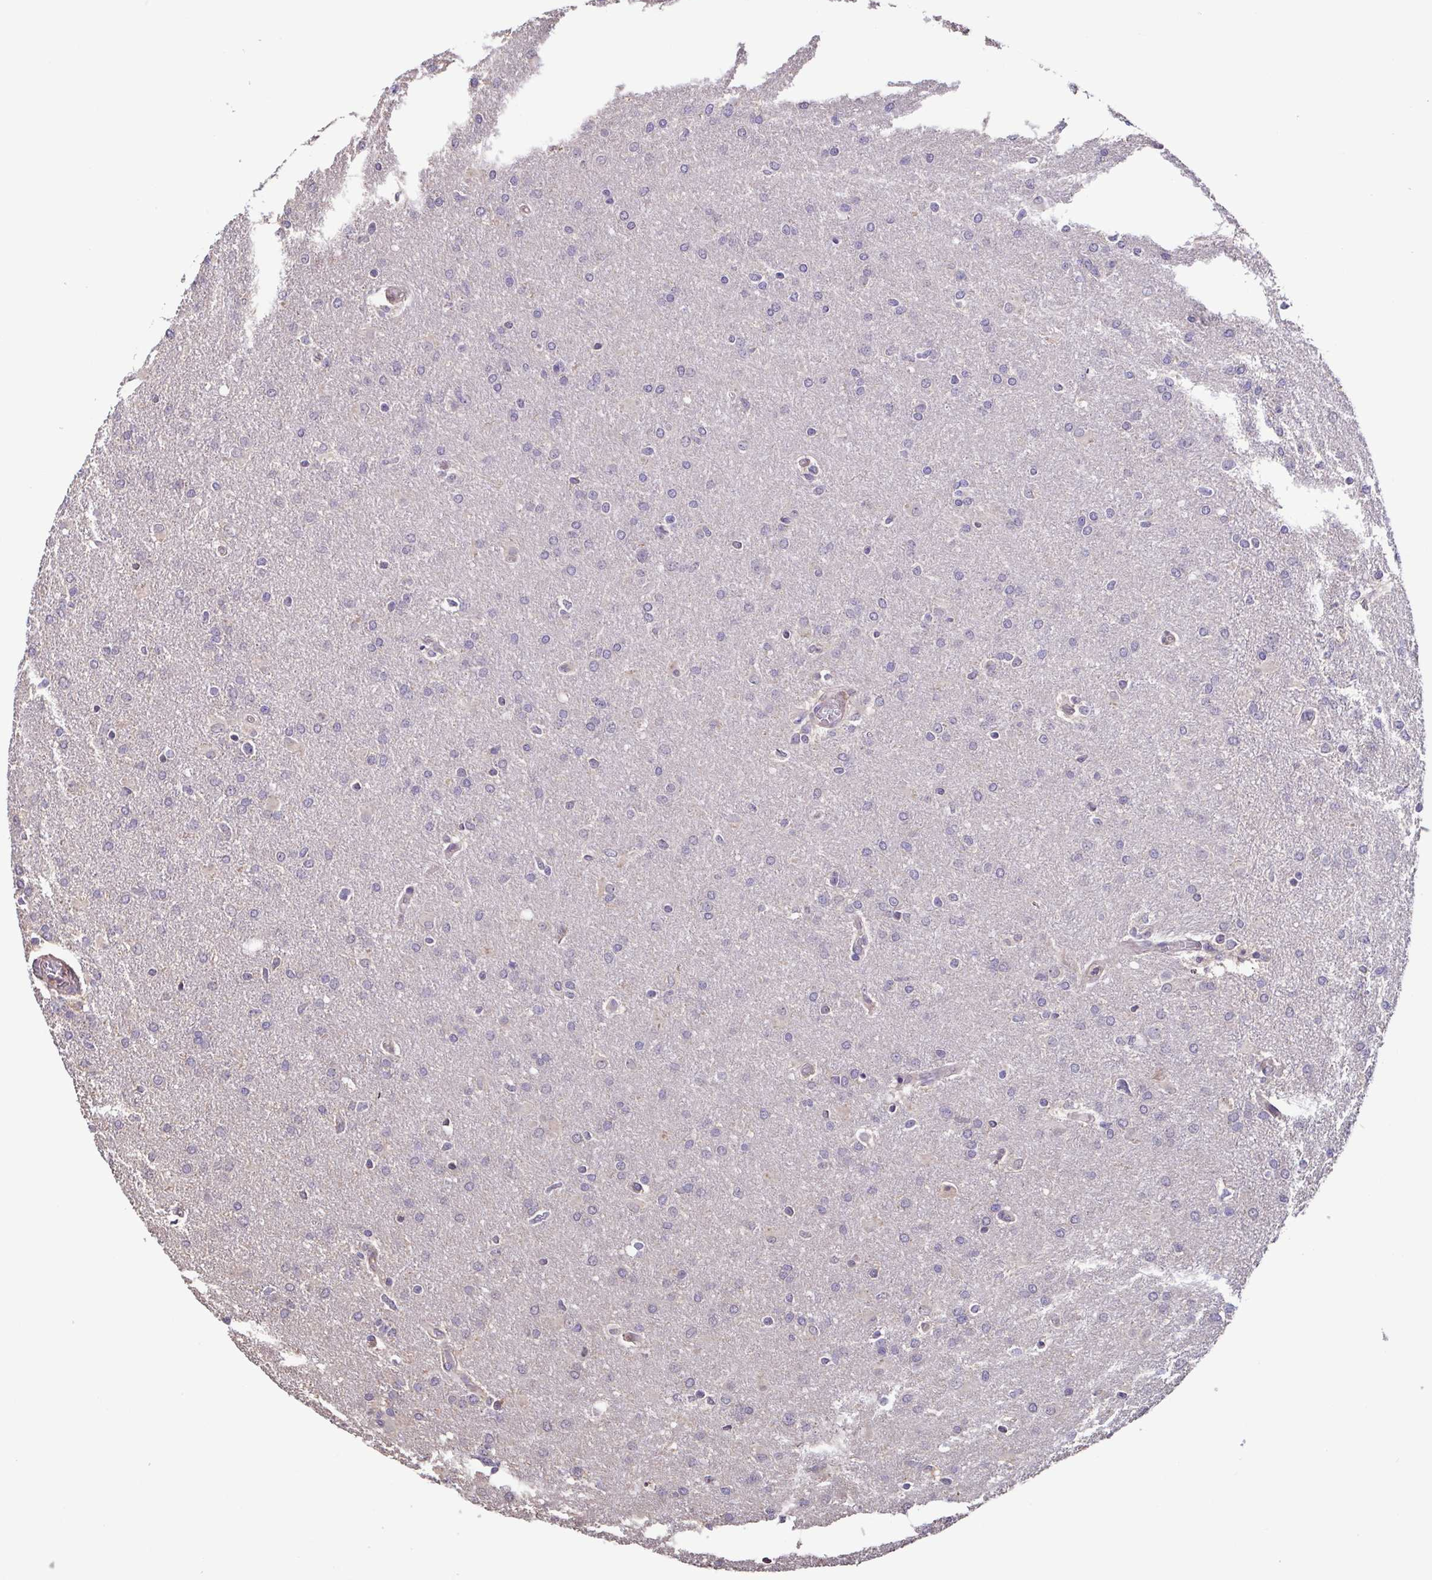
{"staining": {"intensity": "negative", "quantity": "none", "location": "none"}, "tissue": "glioma", "cell_type": "Tumor cells", "image_type": "cancer", "snomed": [{"axis": "morphology", "description": "Glioma, malignant, High grade"}, {"axis": "topography", "description": "Brain"}], "caption": "DAB (3,3'-diaminobenzidine) immunohistochemical staining of human malignant high-grade glioma displays no significant staining in tumor cells. Nuclei are stained in blue.", "gene": "ACTRT2", "patient": {"sex": "male", "age": 68}}